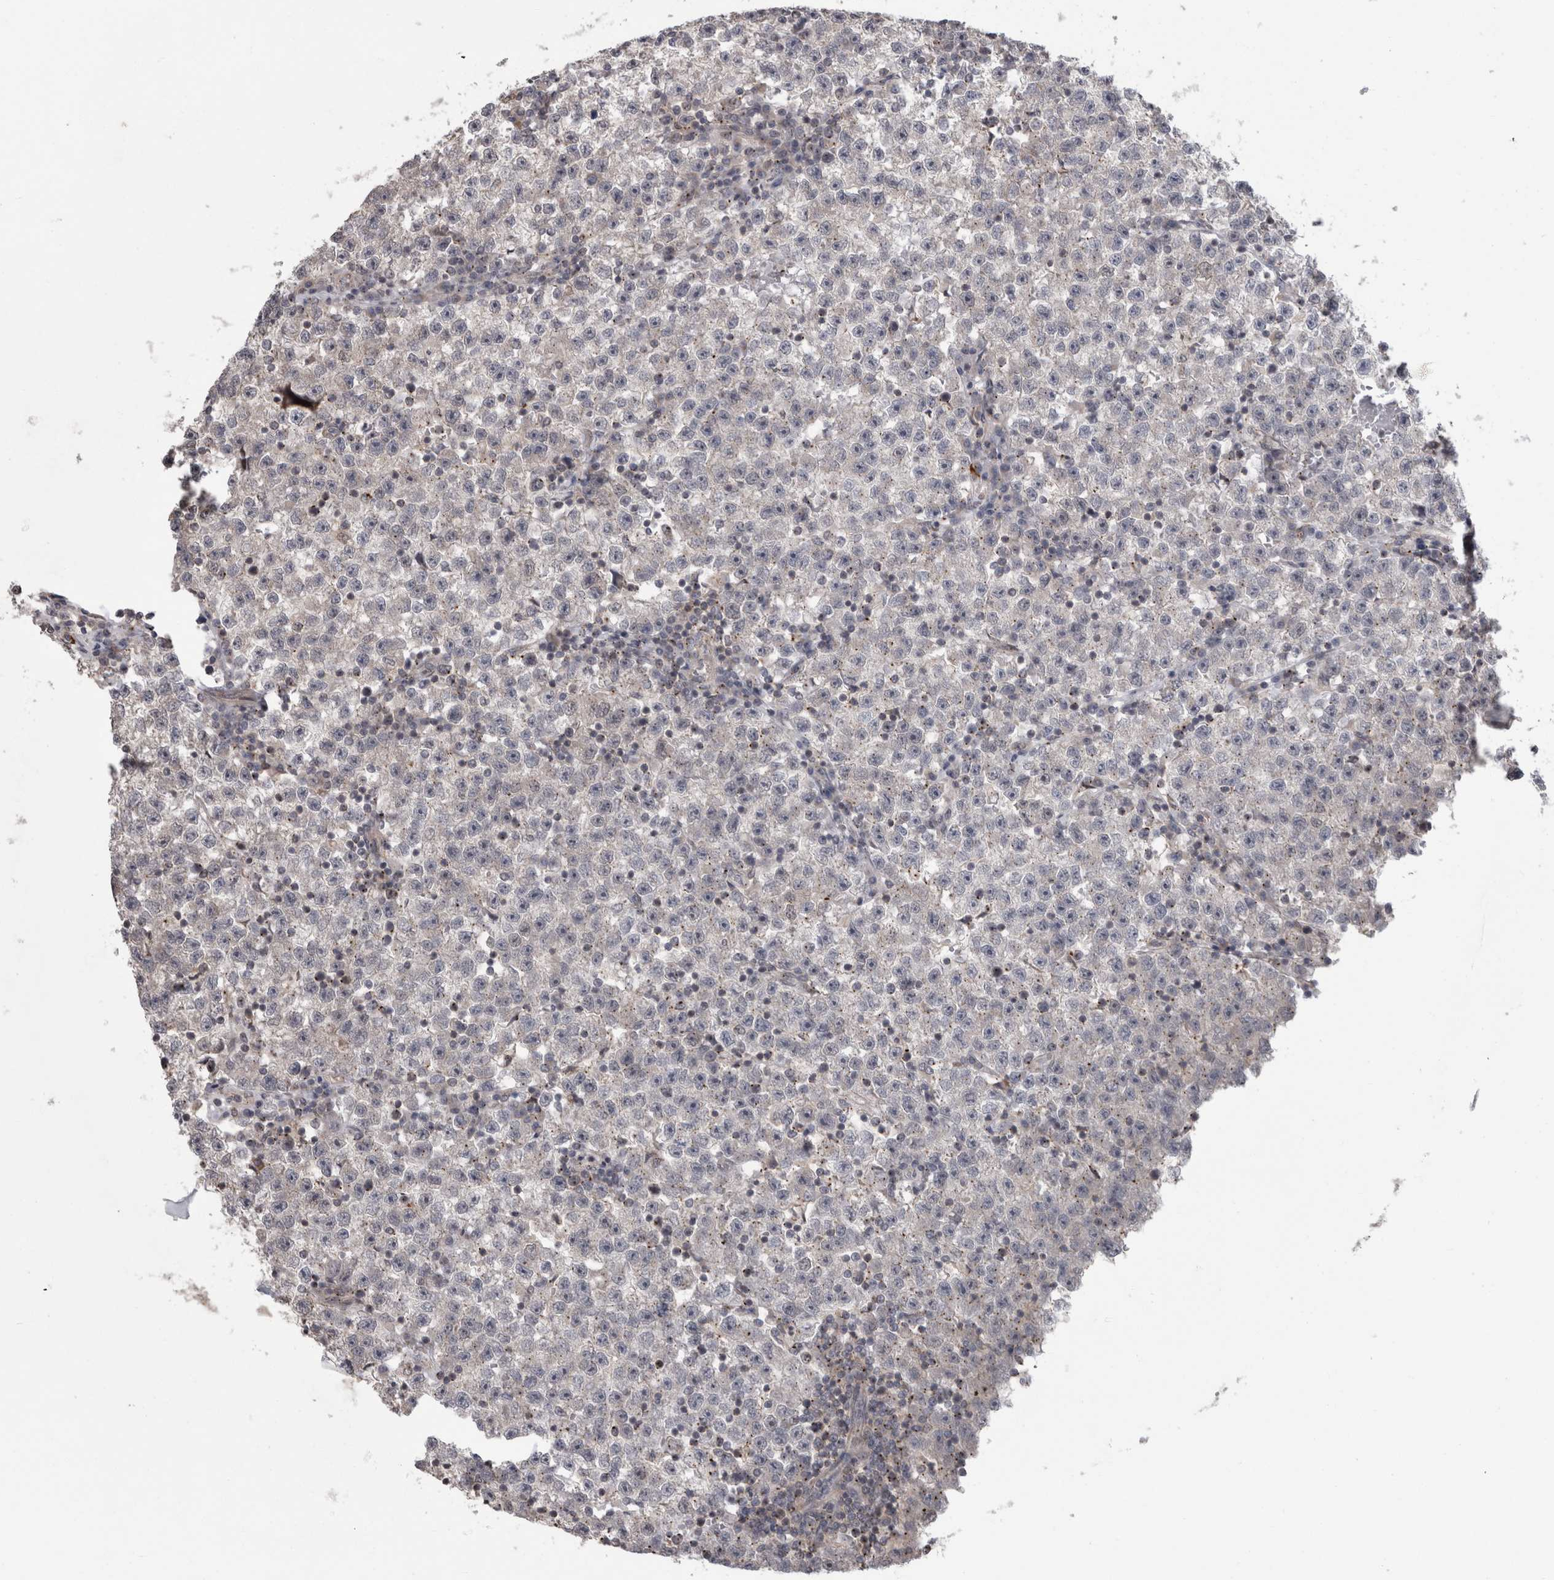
{"staining": {"intensity": "negative", "quantity": "none", "location": "none"}, "tissue": "testis cancer", "cell_type": "Tumor cells", "image_type": "cancer", "snomed": [{"axis": "morphology", "description": "Seminoma, NOS"}, {"axis": "topography", "description": "Testis"}], "caption": "High power microscopy histopathology image of an immunohistochemistry (IHC) photomicrograph of testis cancer (seminoma), revealing no significant staining in tumor cells. (DAB IHC with hematoxylin counter stain).", "gene": "MTBP", "patient": {"sex": "male", "age": 22}}